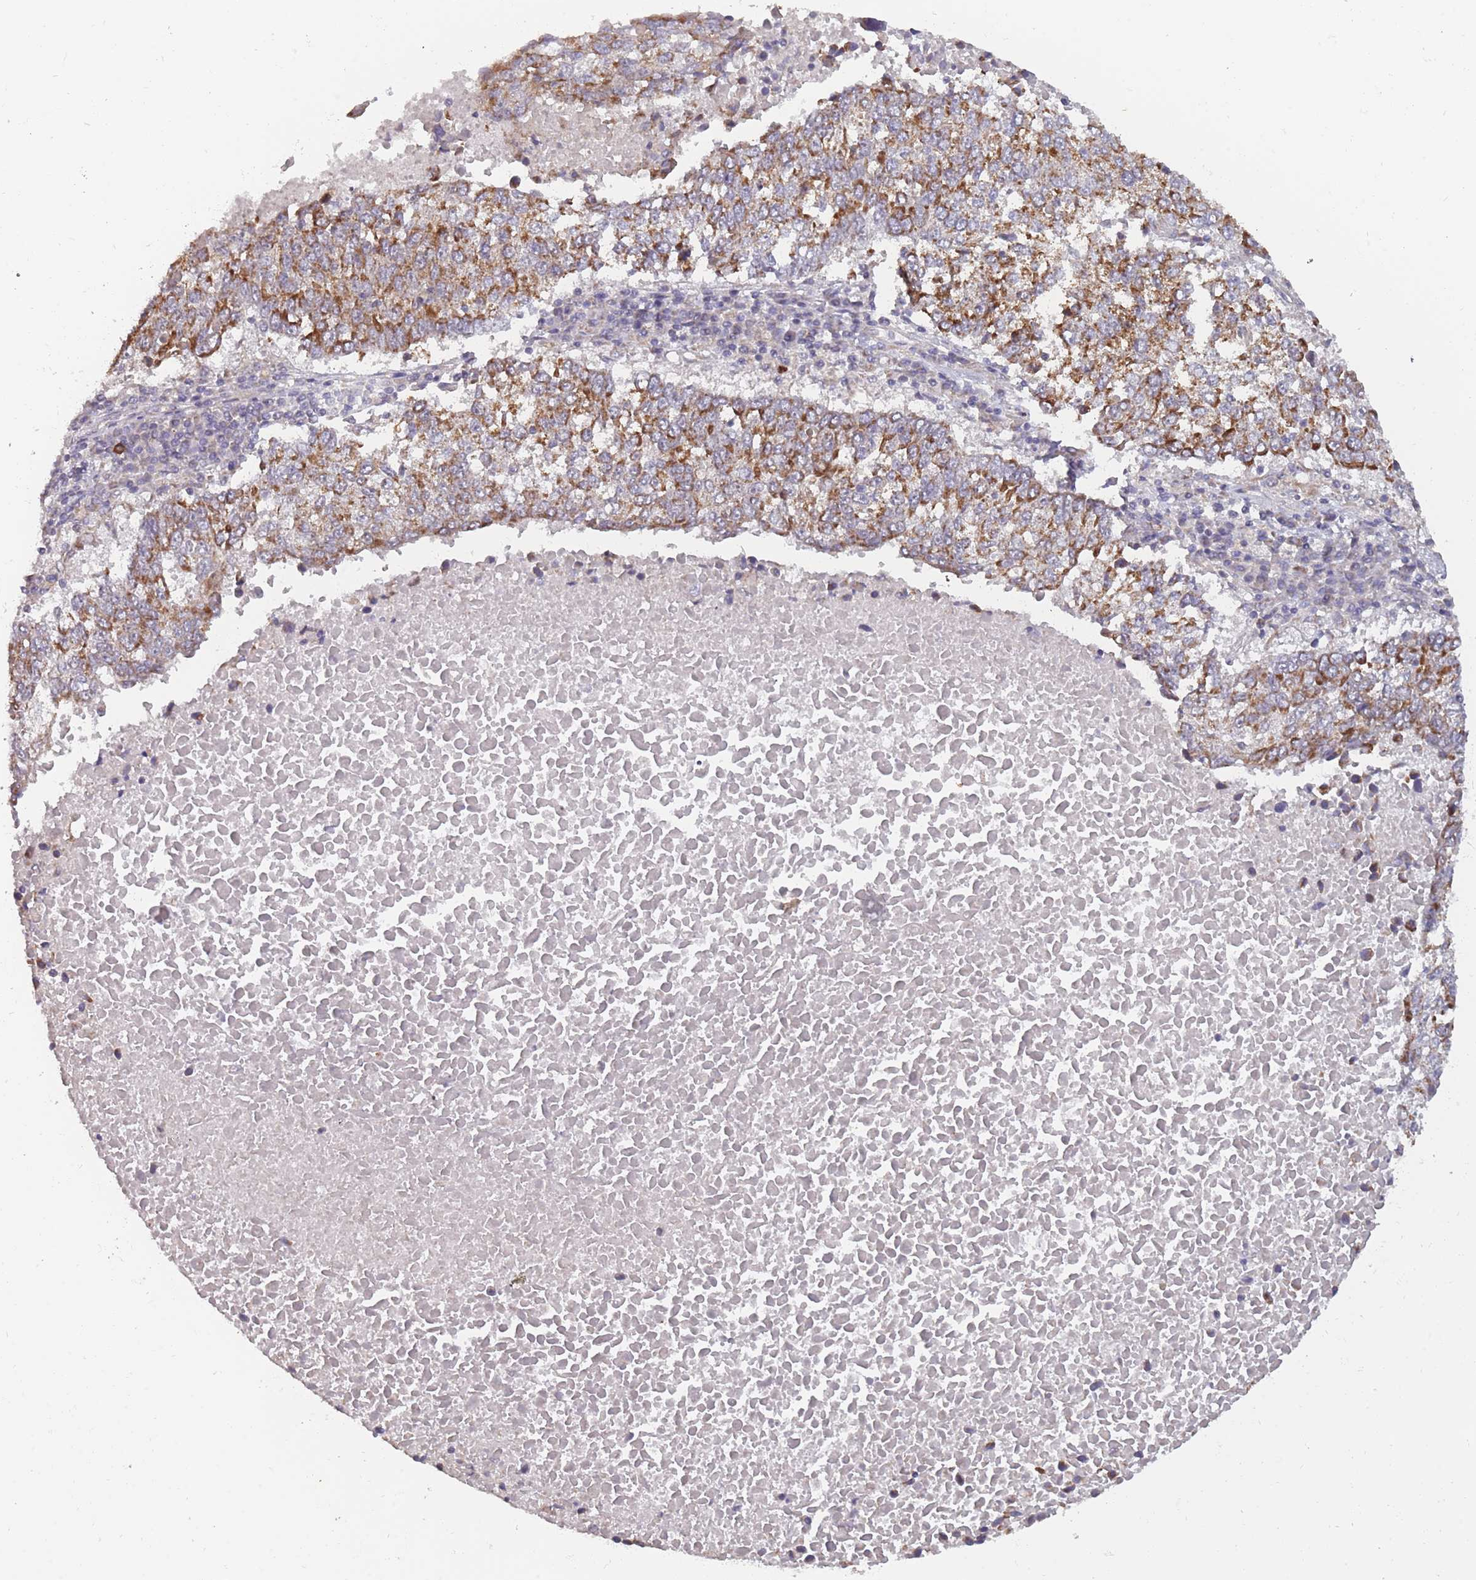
{"staining": {"intensity": "strong", "quantity": ">75%", "location": "cytoplasmic/membranous"}, "tissue": "lung cancer", "cell_type": "Tumor cells", "image_type": "cancer", "snomed": [{"axis": "morphology", "description": "Squamous cell carcinoma, NOS"}, {"axis": "topography", "description": "Lung"}], "caption": "Immunohistochemistry (IHC) staining of lung squamous cell carcinoma, which shows high levels of strong cytoplasmic/membranous positivity in approximately >75% of tumor cells indicating strong cytoplasmic/membranous protein staining. The staining was performed using DAB (brown) for protein detection and nuclei were counterstained in hematoxylin (blue).", "gene": "MRPS18C", "patient": {"sex": "male", "age": 73}}